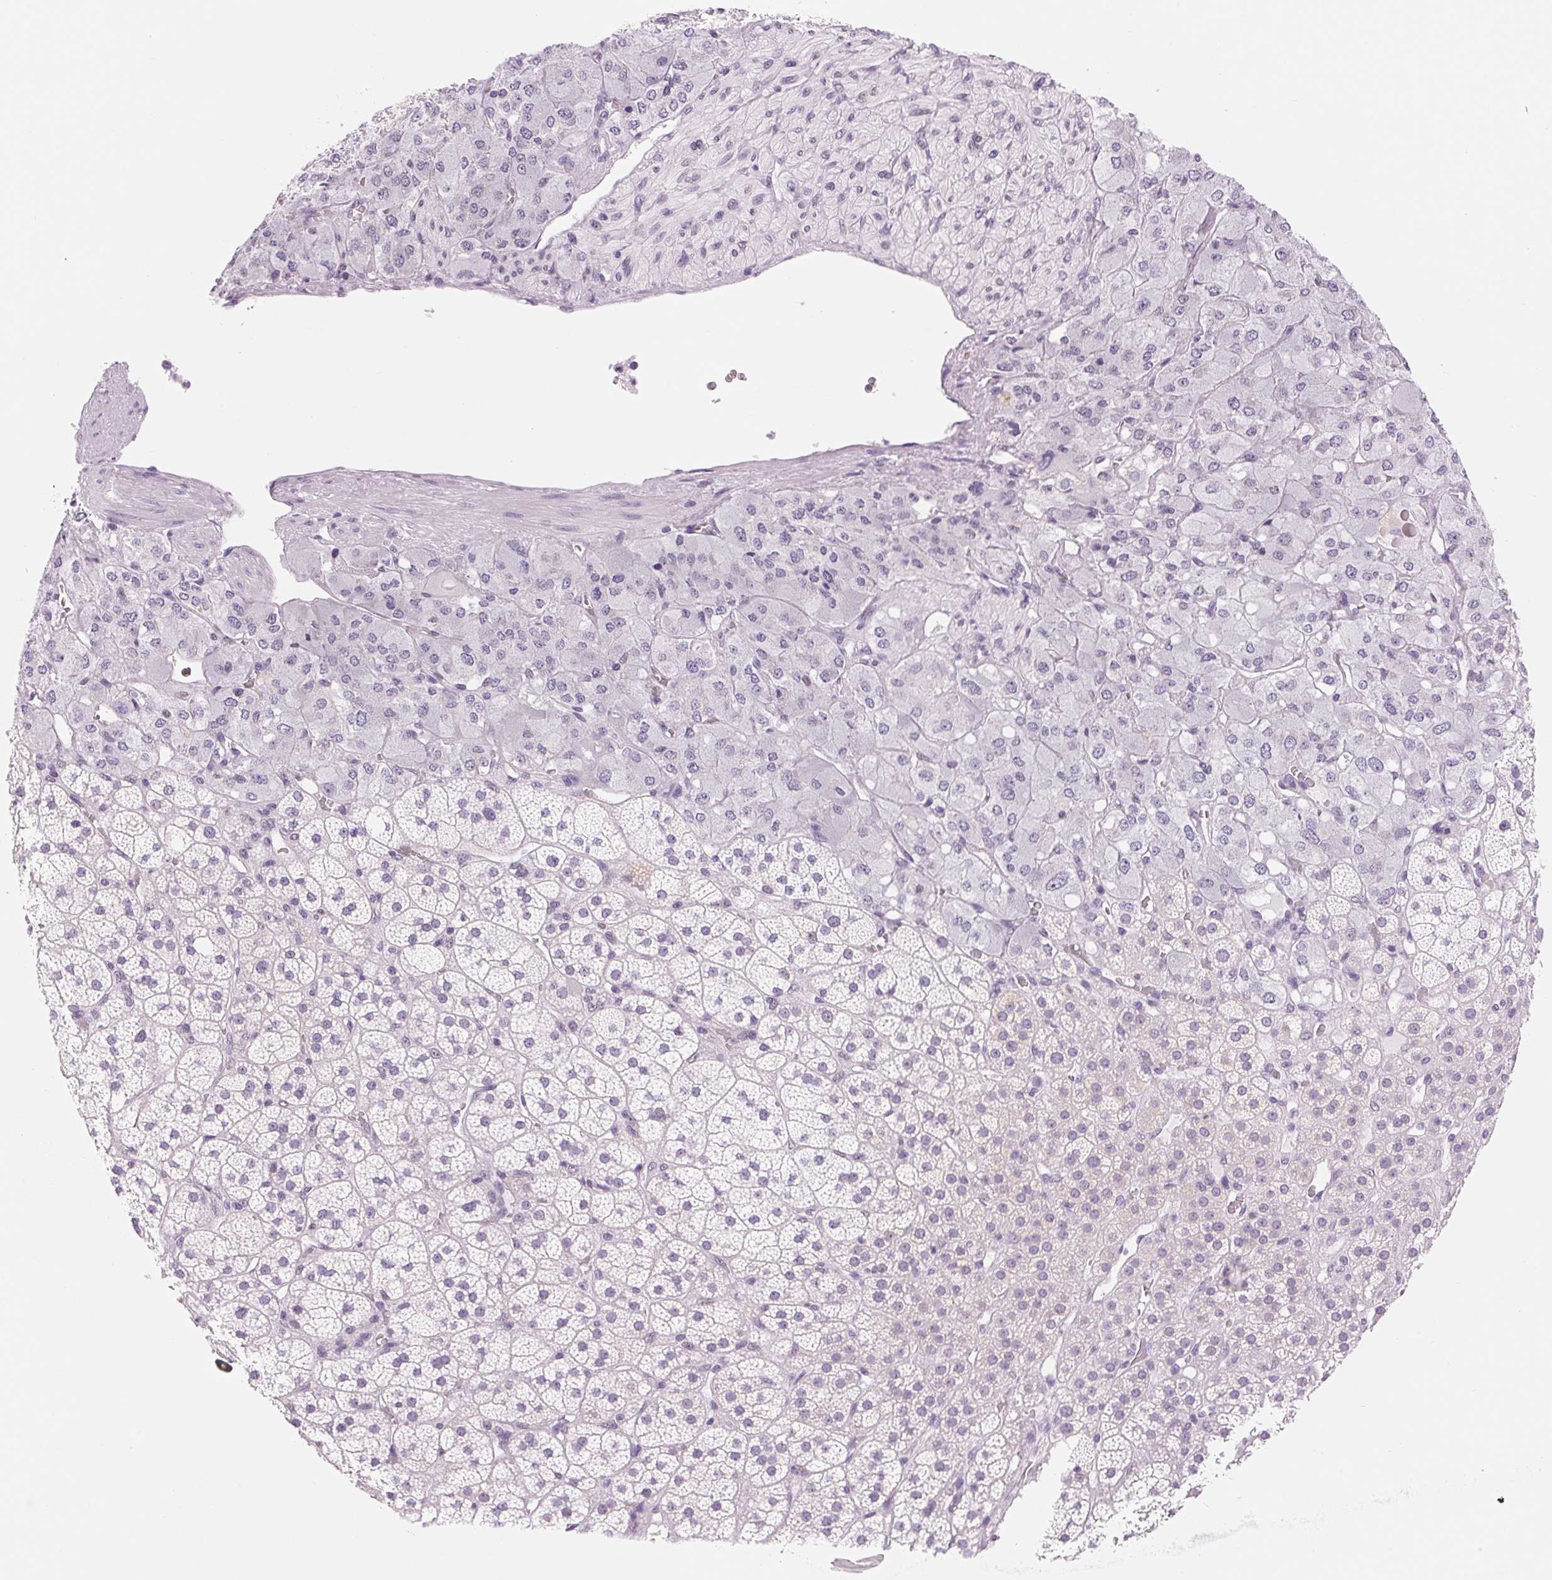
{"staining": {"intensity": "negative", "quantity": "none", "location": "none"}, "tissue": "adrenal gland", "cell_type": "Glandular cells", "image_type": "normal", "snomed": [{"axis": "morphology", "description": "Normal tissue, NOS"}, {"axis": "topography", "description": "Adrenal gland"}], "caption": "An immunohistochemistry photomicrograph of normal adrenal gland is shown. There is no staining in glandular cells of adrenal gland. (DAB immunohistochemistry (IHC) visualized using brightfield microscopy, high magnification).", "gene": "ASGR2", "patient": {"sex": "female", "age": 60}}